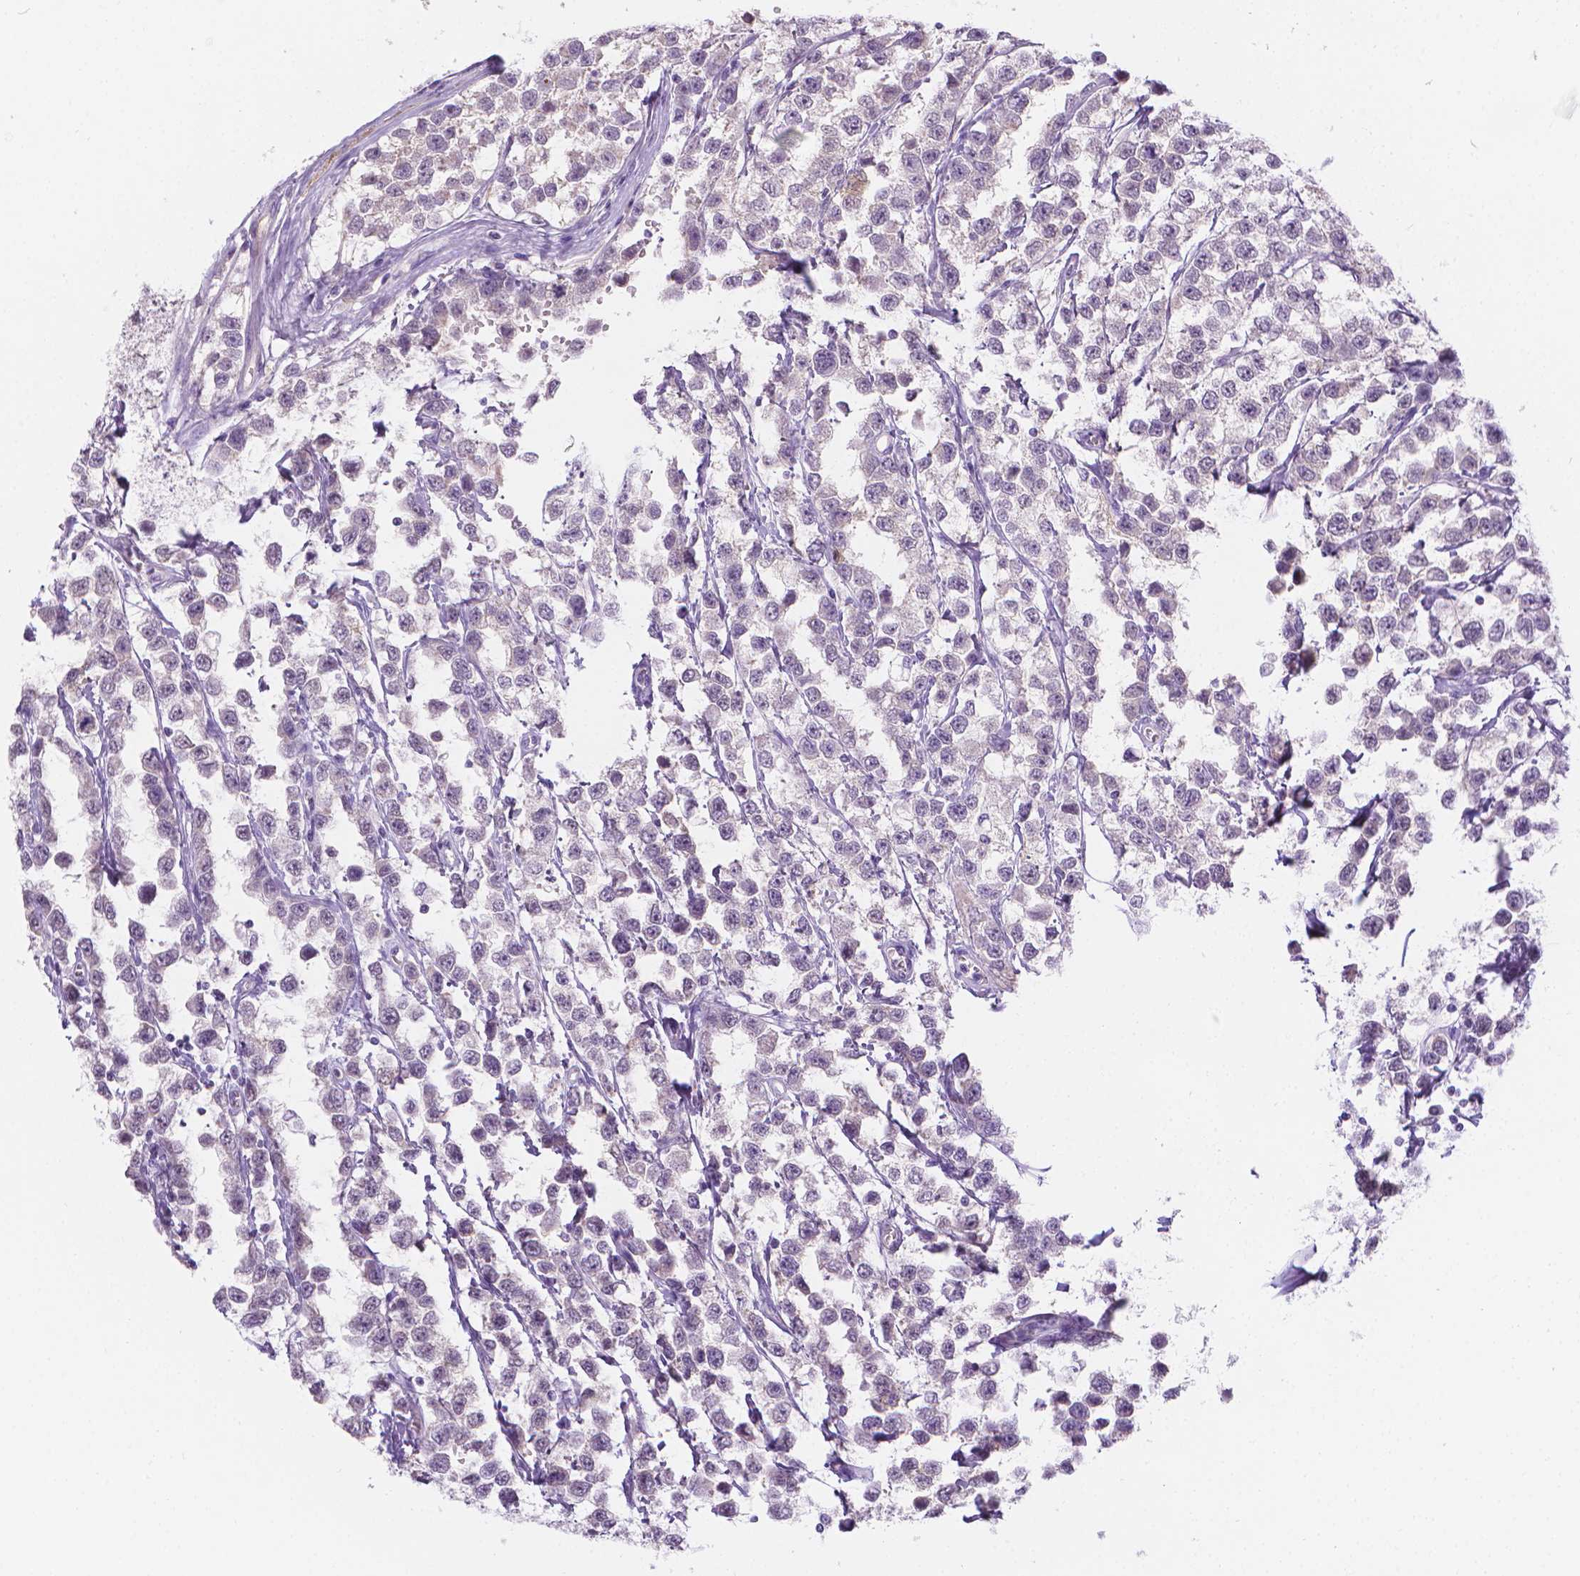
{"staining": {"intensity": "negative", "quantity": "none", "location": "none"}, "tissue": "testis cancer", "cell_type": "Tumor cells", "image_type": "cancer", "snomed": [{"axis": "morphology", "description": "Seminoma, NOS"}, {"axis": "topography", "description": "Testis"}], "caption": "Photomicrograph shows no protein positivity in tumor cells of testis cancer (seminoma) tissue. (Brightfield microscopy of DAB (3,3'-diaminobenzidine) immunohistochemistry (IHC) at high magnification).", "gene": "FASN", "patient": {"sex": "male", "age": 34}}